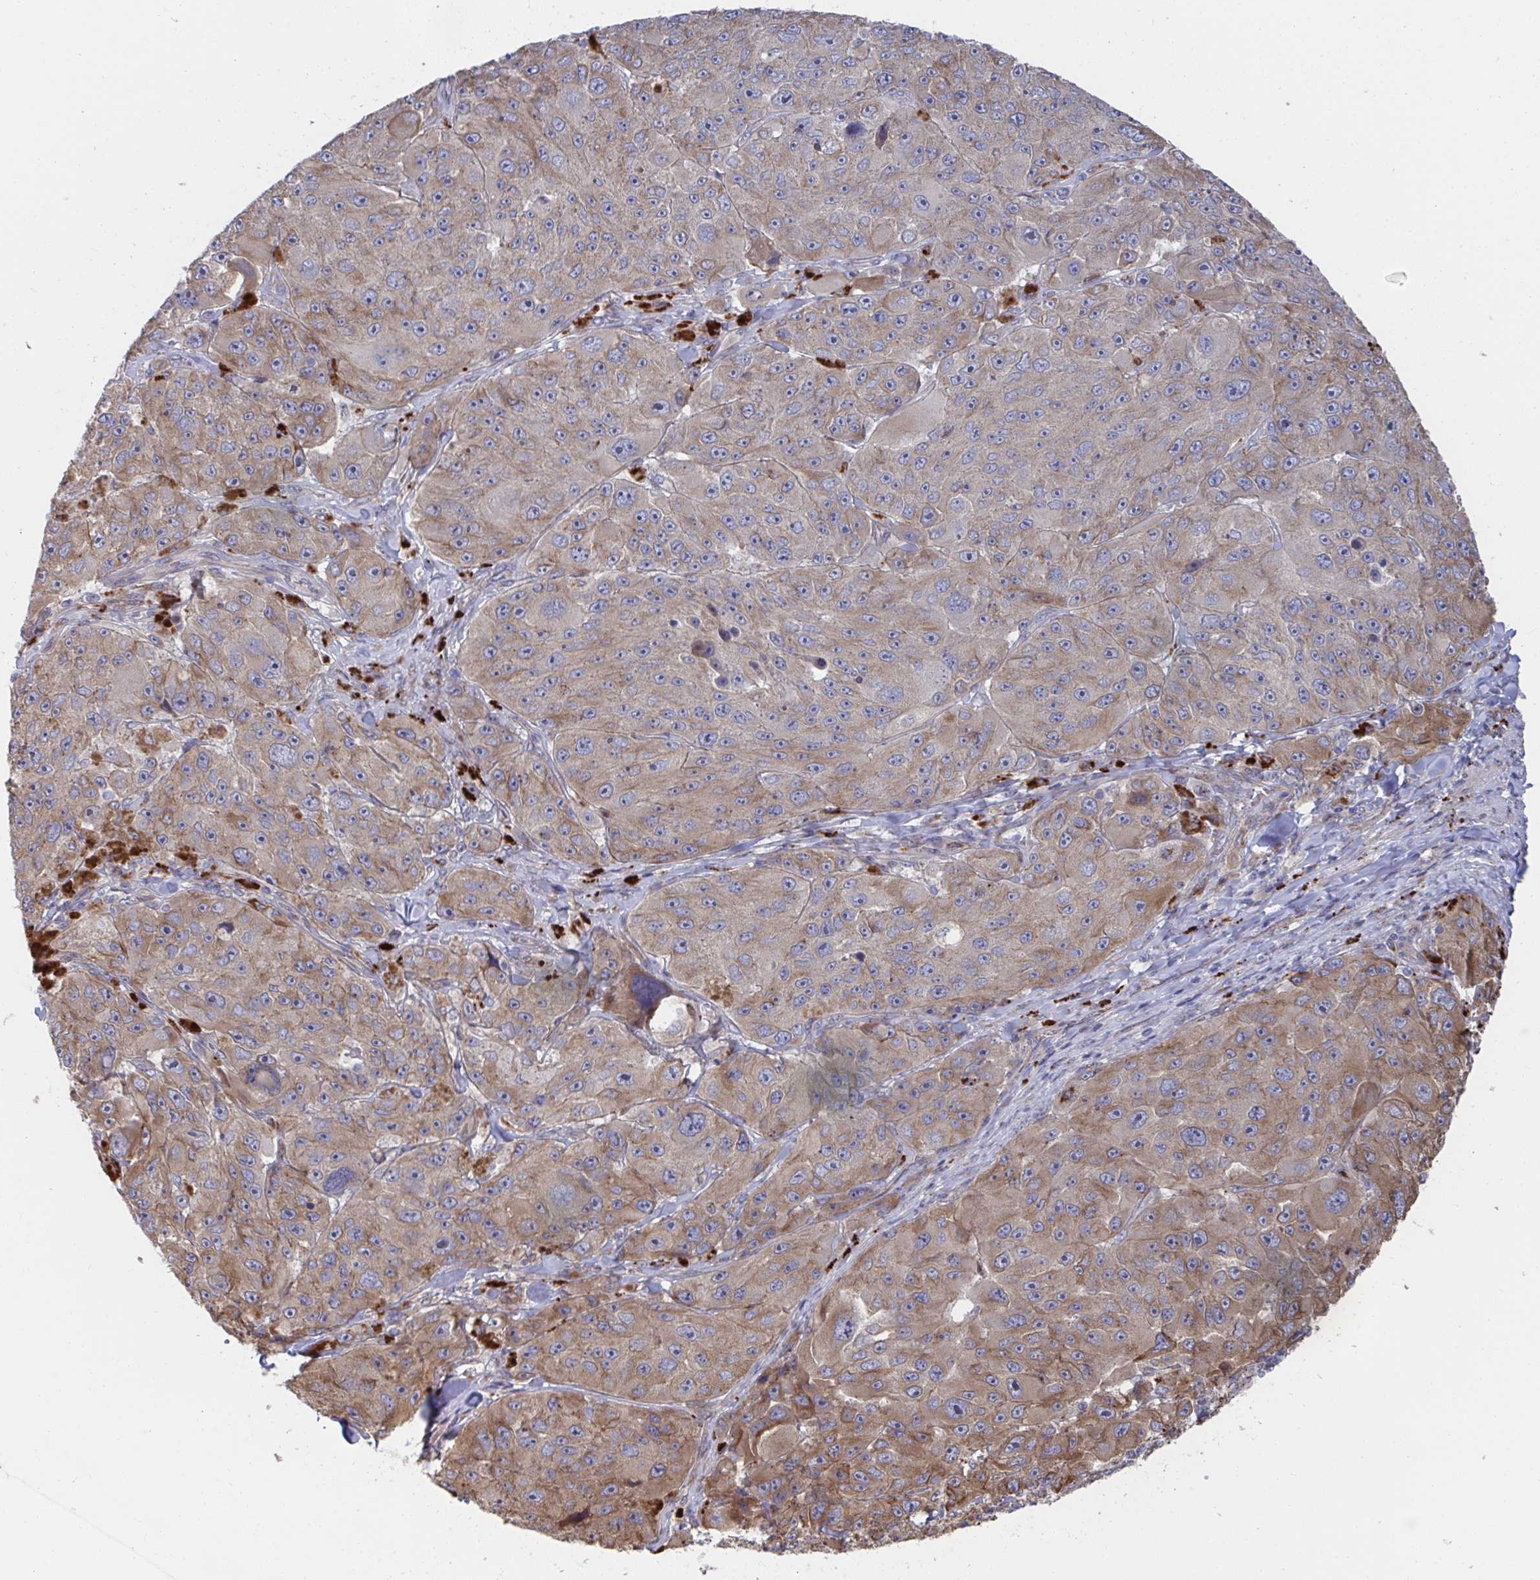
{"staining": {"intensity": "moderate", "quantity": "25%-75%", "location": "cytoplasmic/membranous"}, "tissue": "melanoma", "cell_type": "Tumor cells", "image_type": "cancer", "snomed": [{"axis": "morphology", "description": "Malignant melanoma, Metastatic site"}, {"axis": "topography", "description": "Lymph node"}], "caption": "Immunohistochemistry histopathology image of malignant melanoma (metastatic site) stained for a protein (brown), which displays medium levels of moderate cytoplasmic/membranous positivity in approximately 25%-75% of tumor cells.", "gene": "FJX1", "patient": {"sex": "male", "age": 62}}